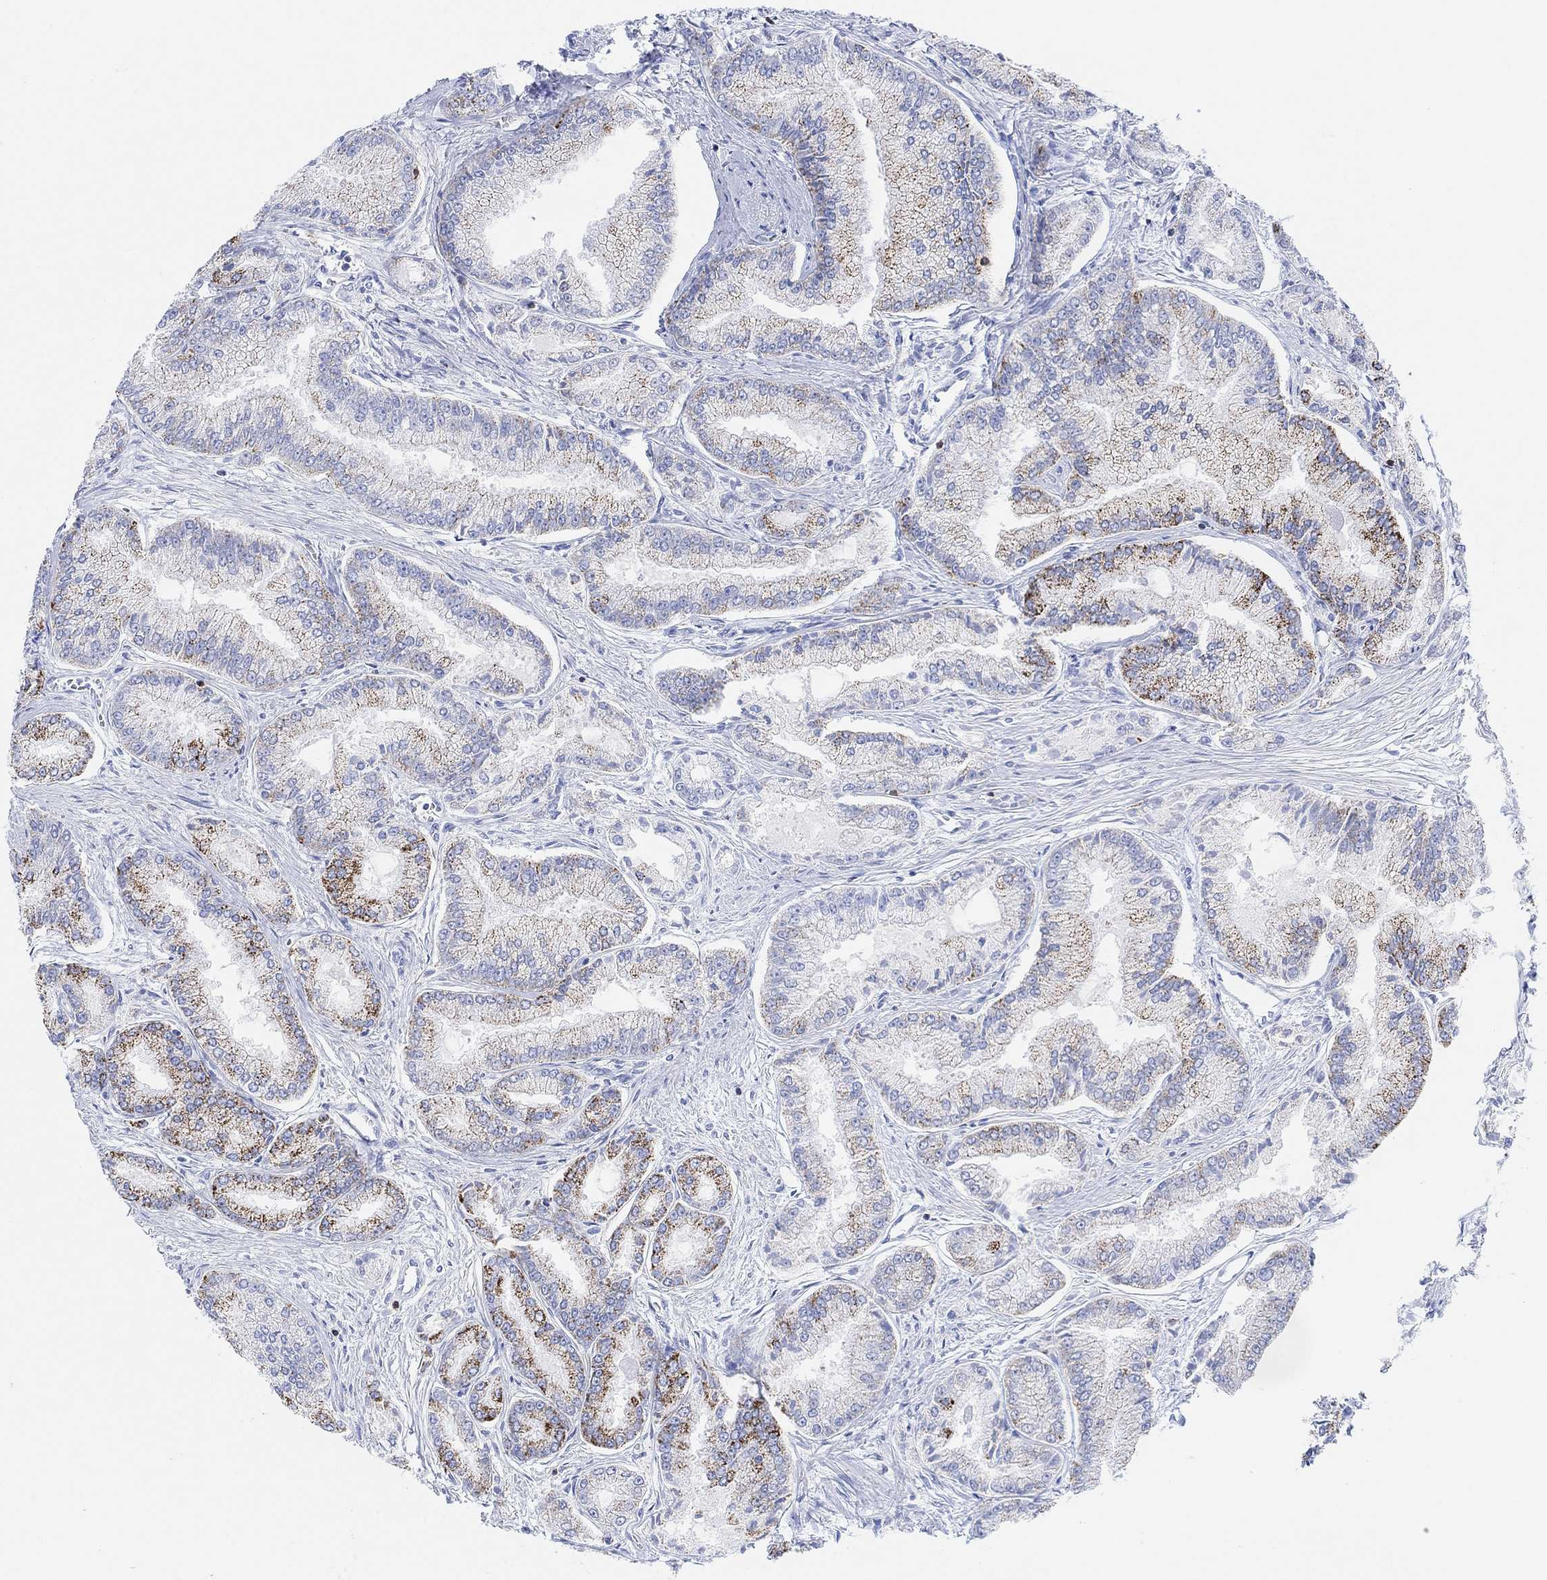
{"staining": {"intensity": "strong", "quantity": "<25%", "location": "cytoplasmic/membranous"}, "tissue": "prostate cancer", "cell_type": "Tumor cells", "image_type": "cancer", "snomed": [{"axis": "morphology", "description": "Adenocarcinoma, NOS"}, {"axis": "morphology", "description": "Adenocarcinoma, High grade"}, {"axis": "topography", "description": "Prostate"}], "caption": "IHC (DAB) staining of human adenocarcinoma (high-grade) (prostate) exhibits strong cytoplasmic/membranous protein positivity in approximately <25% of tumor cells. Immunohistochemistry (ihc) stains the protein of interest in brown and the nuclei are stained blue.", "gene": "GPR65", "patient": {"sex": "male", "age": 70}}